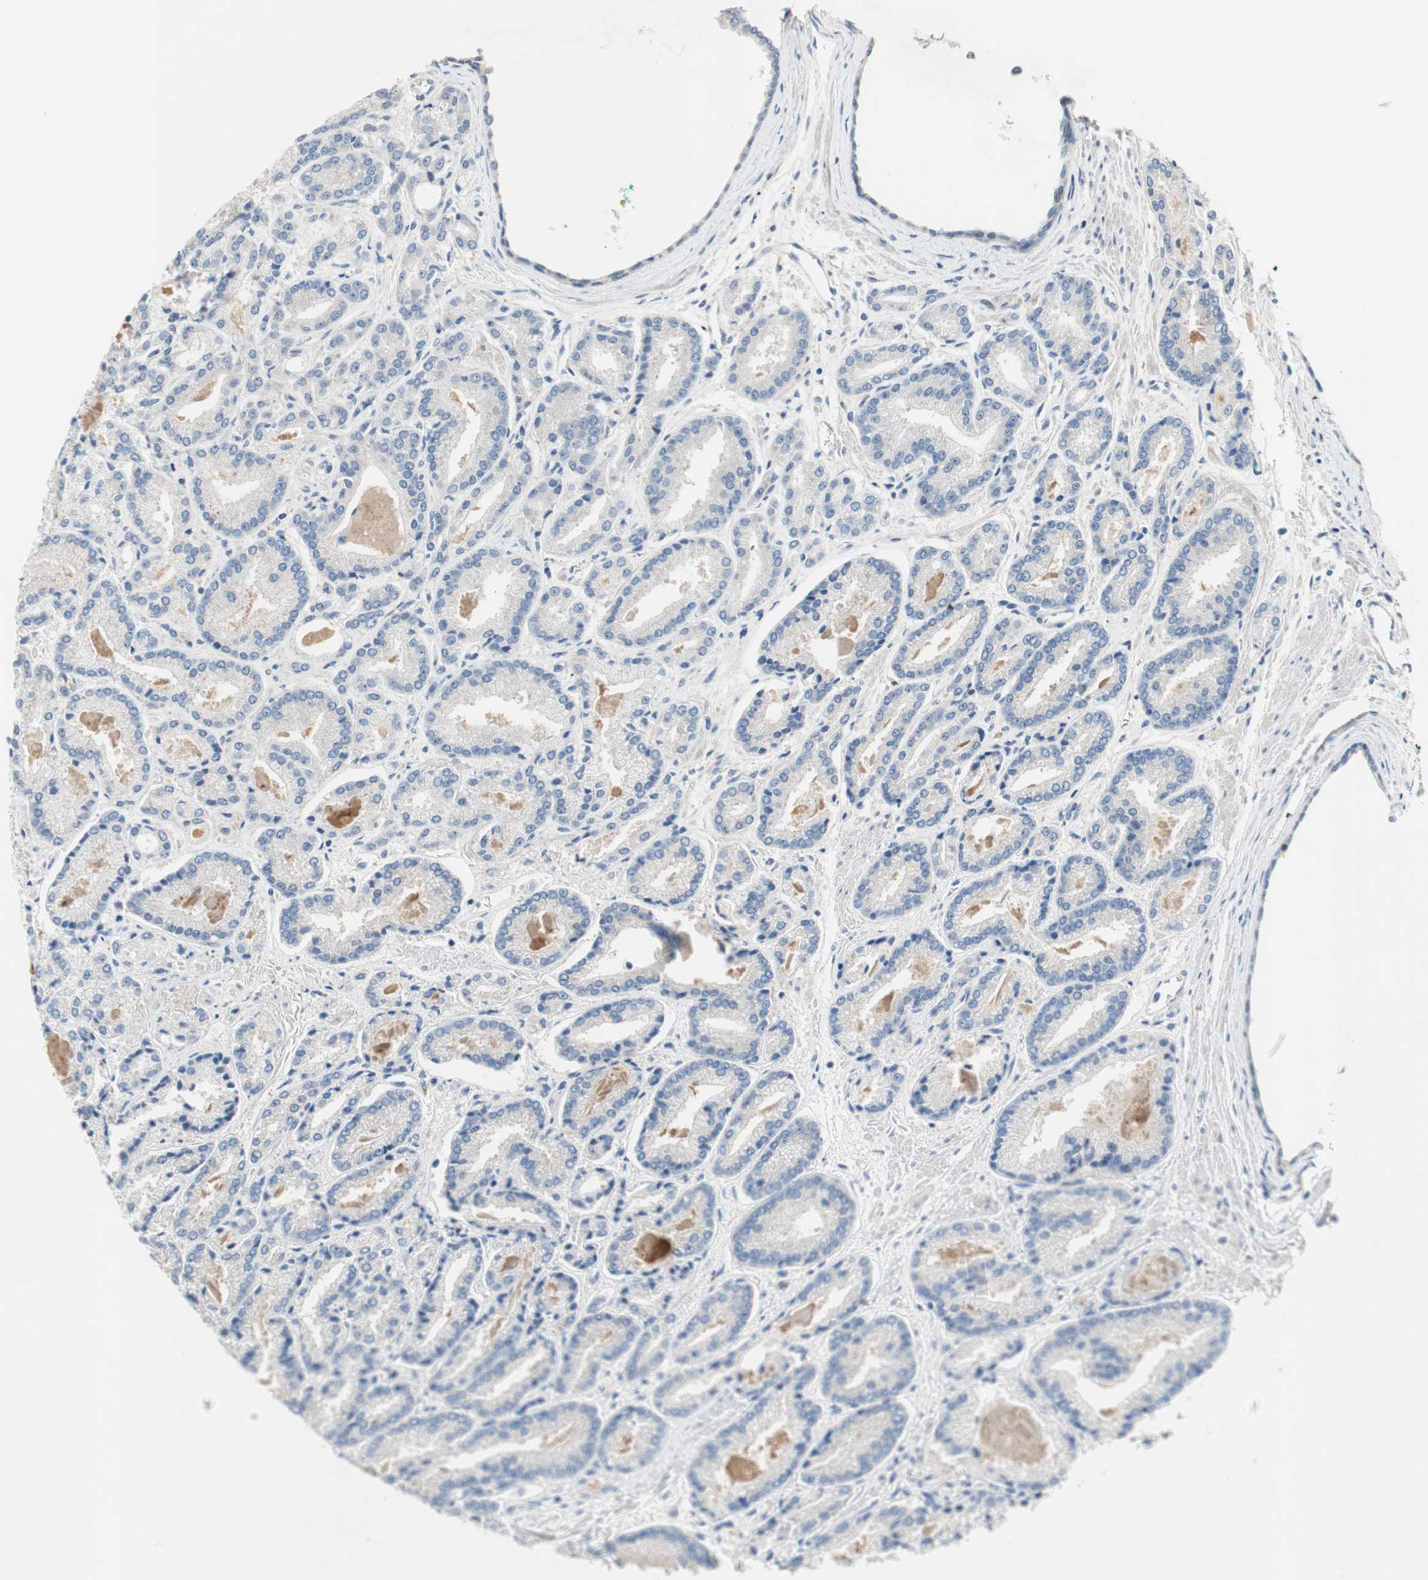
{"staining": {"intensity": "negative", "quantity": "none", "location": "none"}, "tissue": "prostate cancer", "cell_type": "Tumor cells", "image_type": "cancer", "snomed": [{"axis": "morphology", "description": "Adenocarcinoma, Low grade"}, {"axis": "topography", "description": "Prostate"}], "caption": "The photomicrograph displays no significant staining in tumor cells of prostate cancer.", "gene": "PDZK1", "patient": {"sex": "male", "age": 59}}